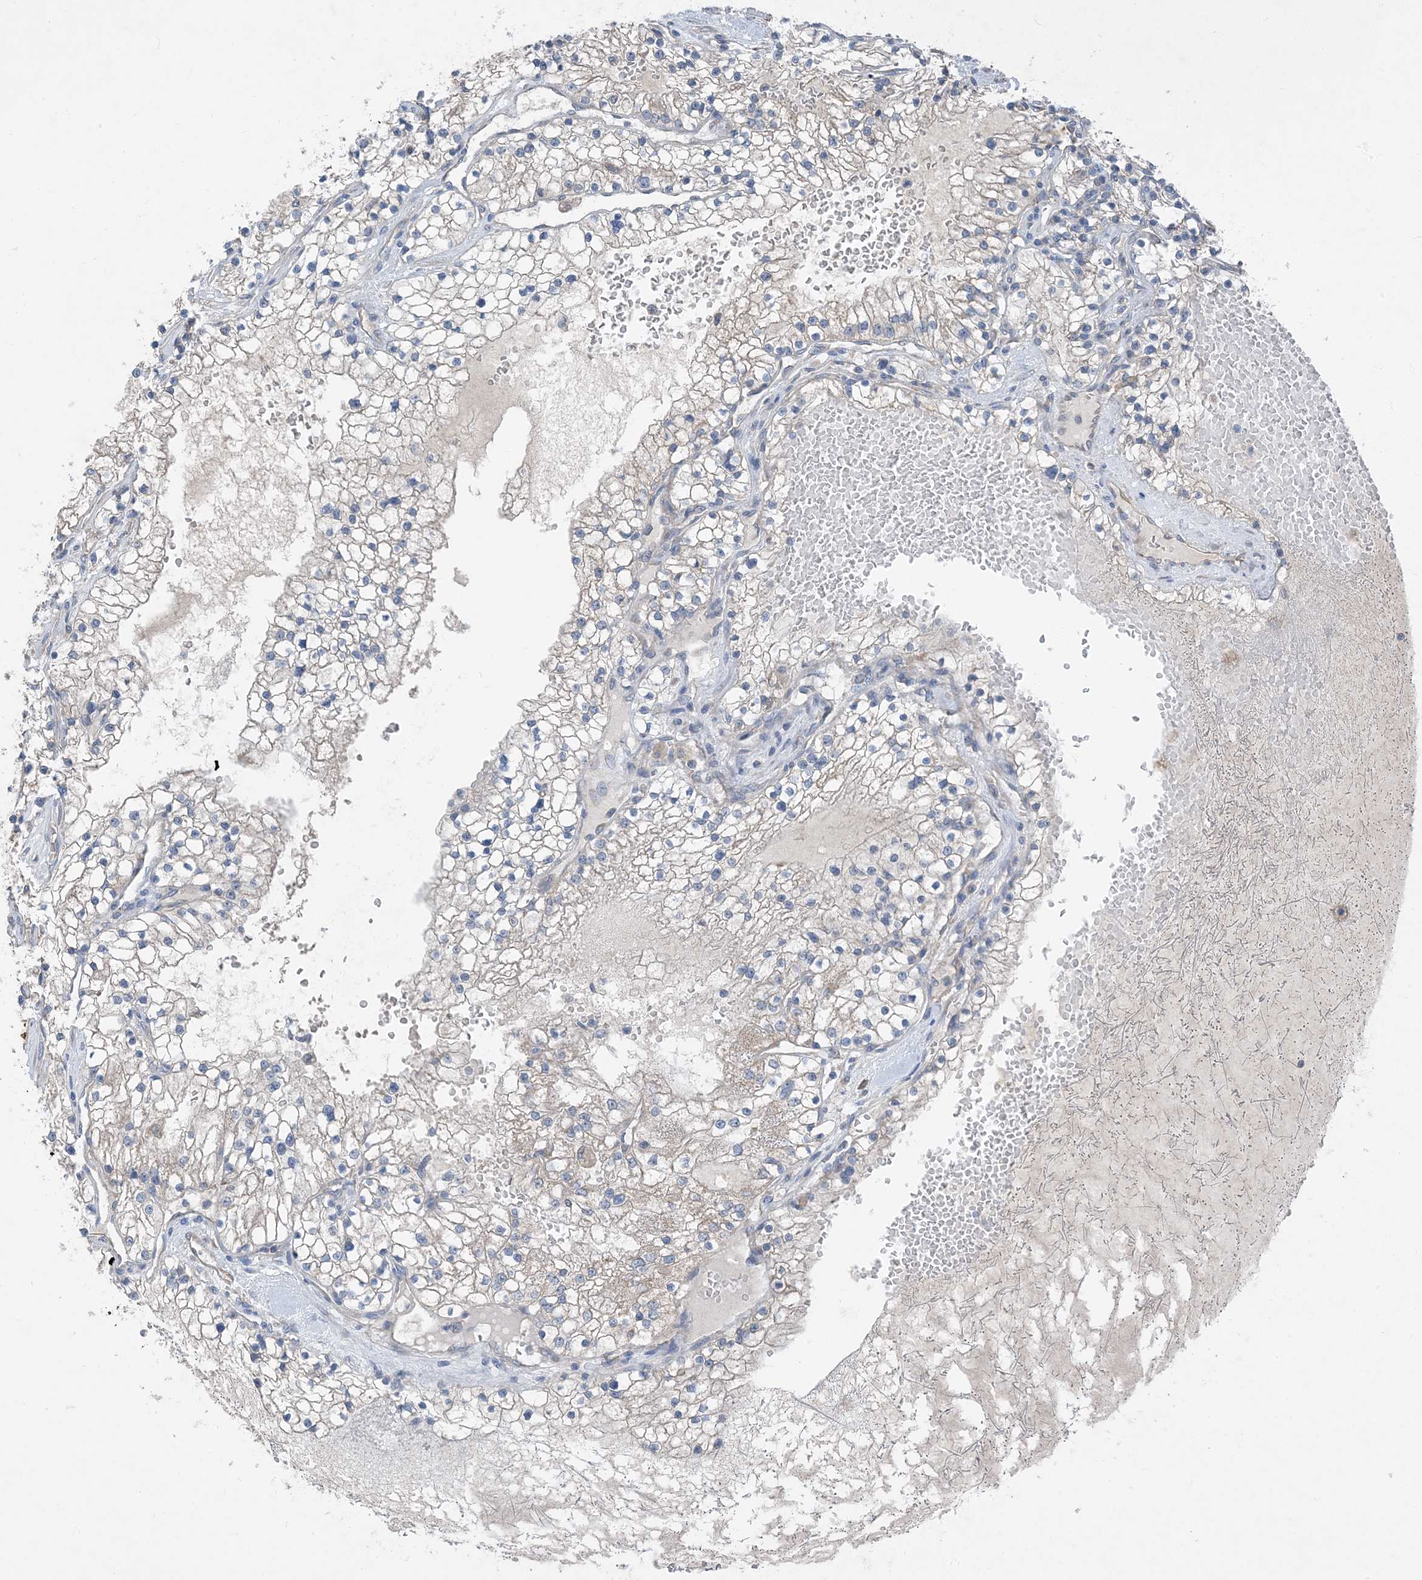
{"staining": {"intensity": "negative", "quantity": "none", "location": "none"}, "tissue": "renal cancer", "cell_type": "Tumor cells", "image_type": "cancer", "snomed": [{"axis": "morphology", "description": "Normal tissue, NOS"}, {"axis": "morphology", "description": "Adenocarcinoma, NOS"}, {"axis": "topography", "description": "Kidney"}], "caption": "Histopathology image shows no significant protein staining in tumor cells of renal adenocarcinoma.", "gene": "DHX30", "patient": {"sex": "male", "age": 68}}